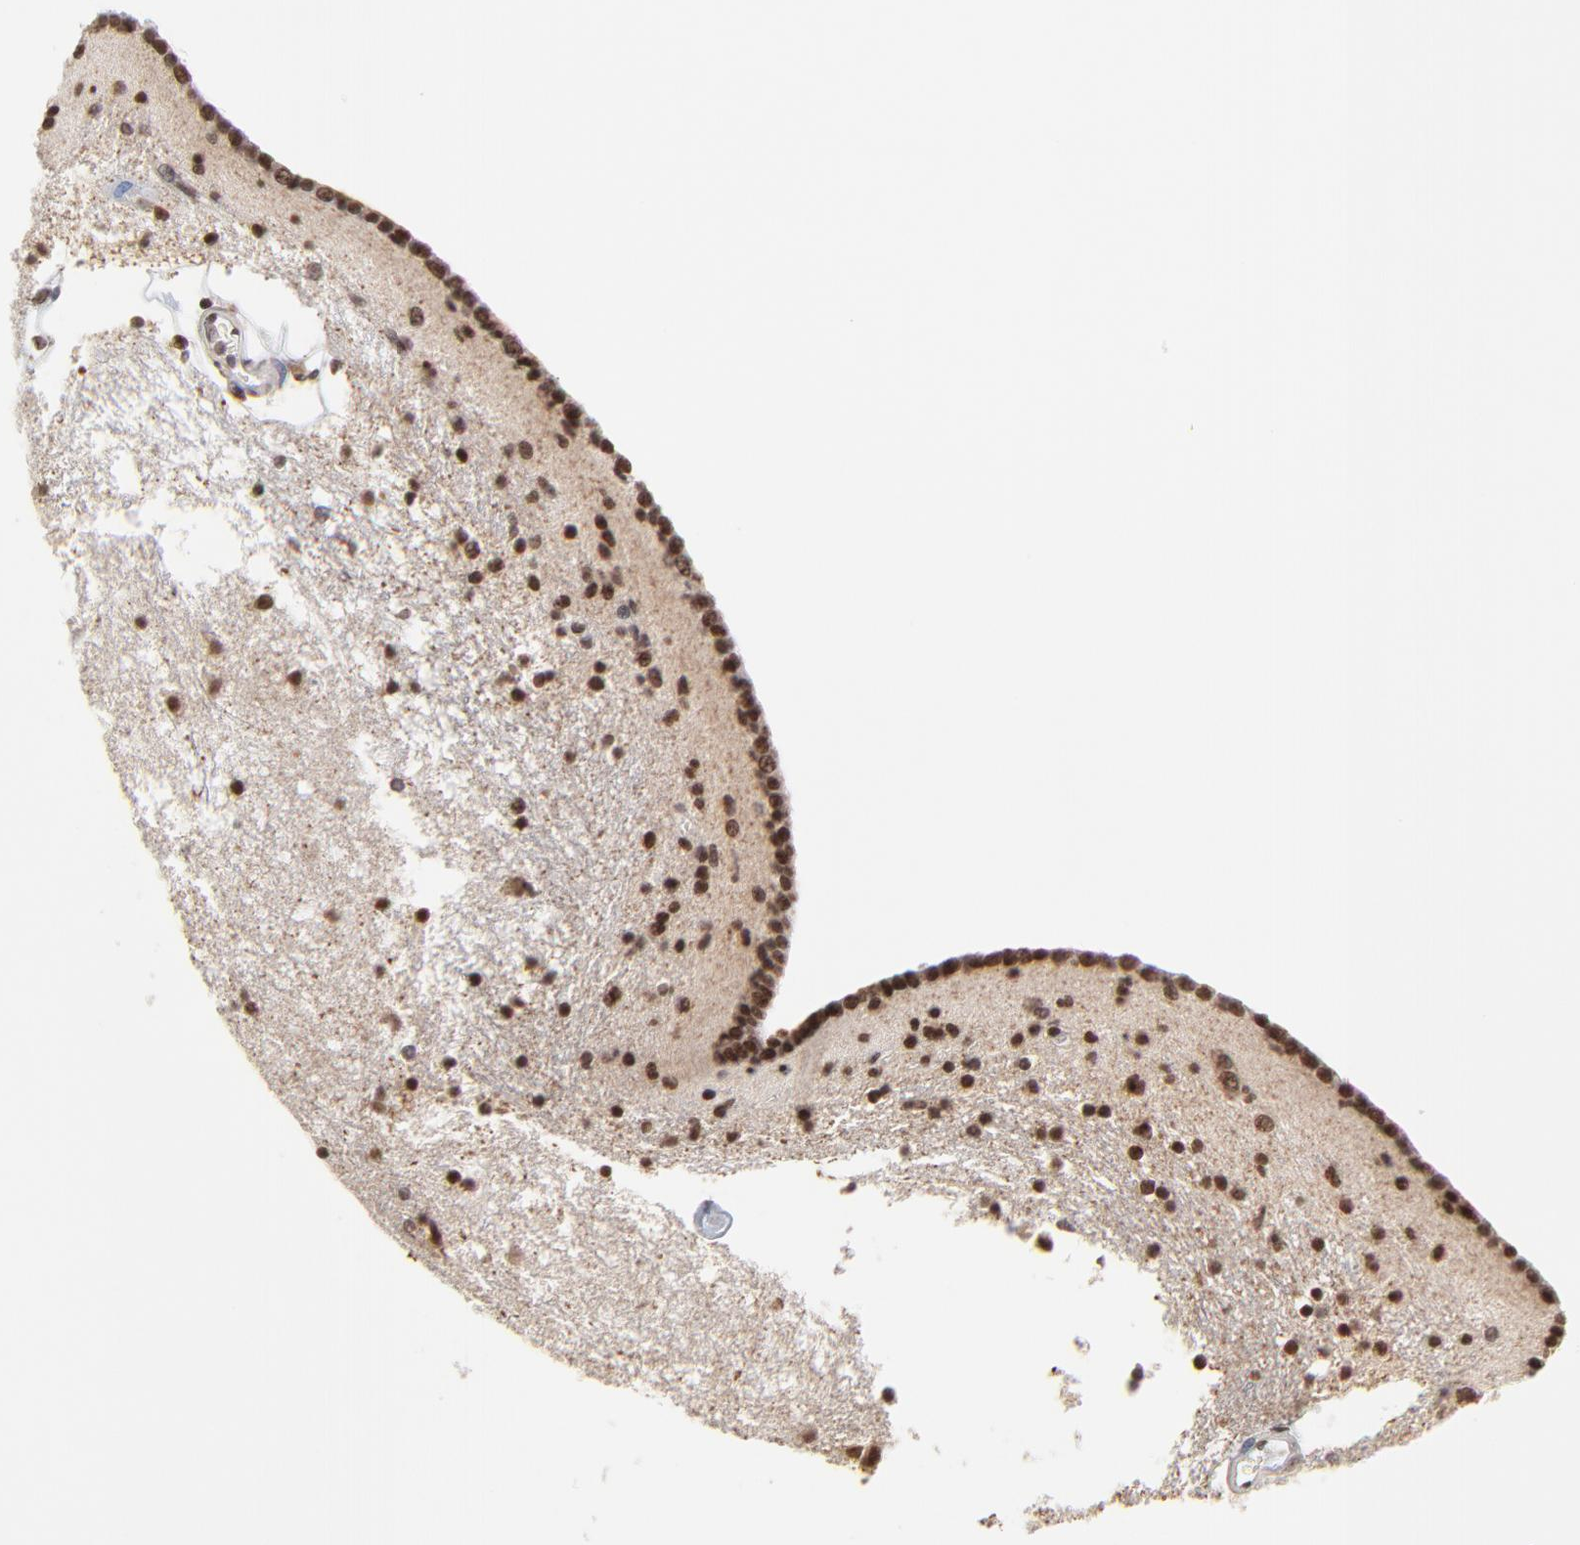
{"staining": {"intensity": "strong", "quantity": ">75%", "location": "nuclear"}, "tissue": "caudate", "cell_type": "Glial cells", "image_type": "normal", "snomed": [{"axis": "morphology", "description": "Normal tissue, NOS"}, {"axis": "topography", "description": "Lateral ventricle wall"}], "caption": "Caudate was stained to show a protein in brown. There is high levels of strong nuclear positivity in about >75% of glial cells.", "gene": "ZNF777", "patient": {"sex": "male", "age": 45}}